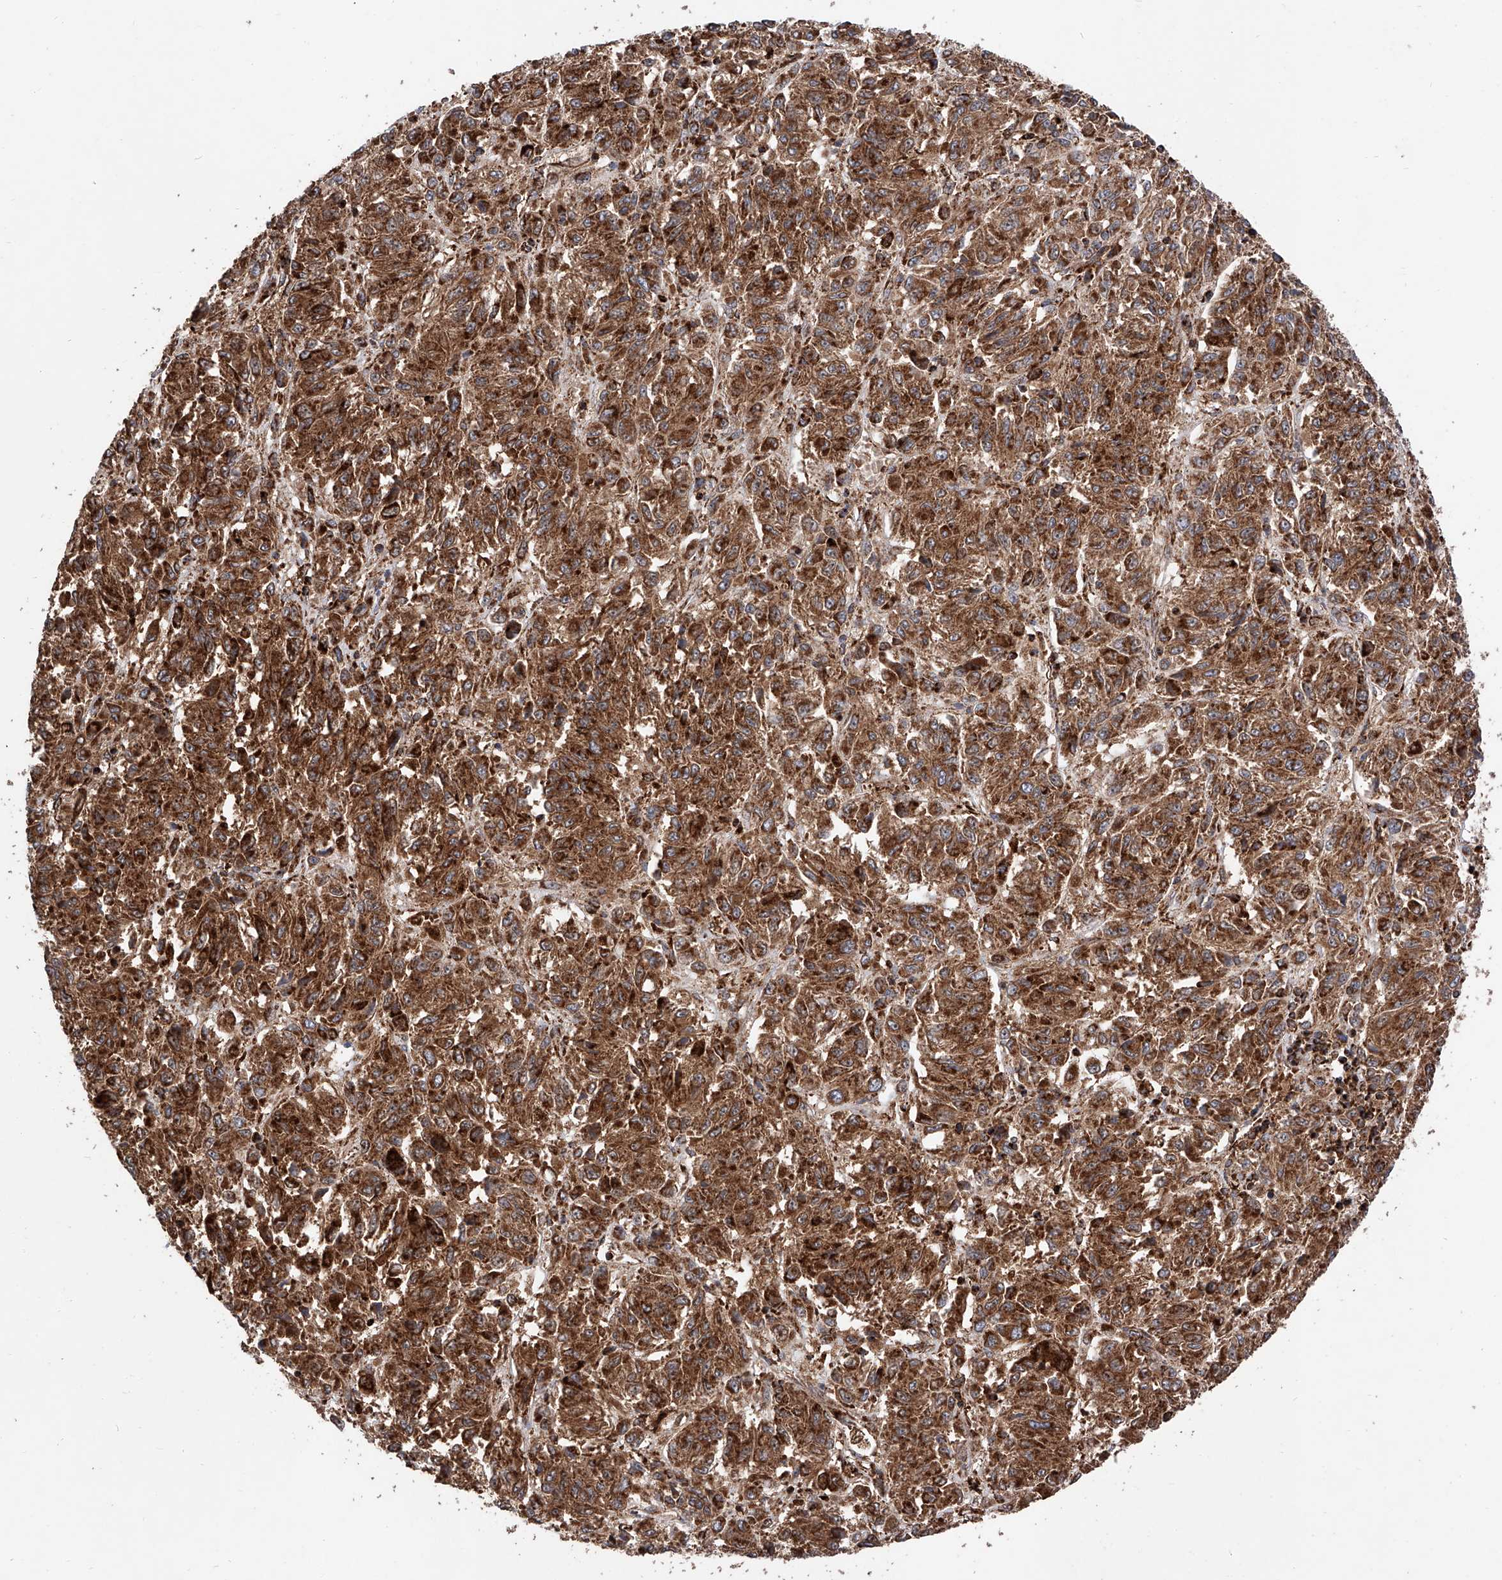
{"staining": {"intensity": "strong", "quantity": ">75%", "location": "cytoplasmic/membranous"}, "tissue": "melanoma", "cell_type": "Tumor cells", "image_type": "cancer", "snomed": [{"axis": "morphology", "description": "Malignant melanoma, Metastatic site"}, {"axis": "topography", "description": "Lung"}], "caption": "Immunohistochemical staining of malignant melanoma (metastatic site) reveals strong cytoplasmic/membranous protein positivity in about >75% of tumor cells.", "gene": "PISD", "patient": {"sex": "male", "age": 64}}